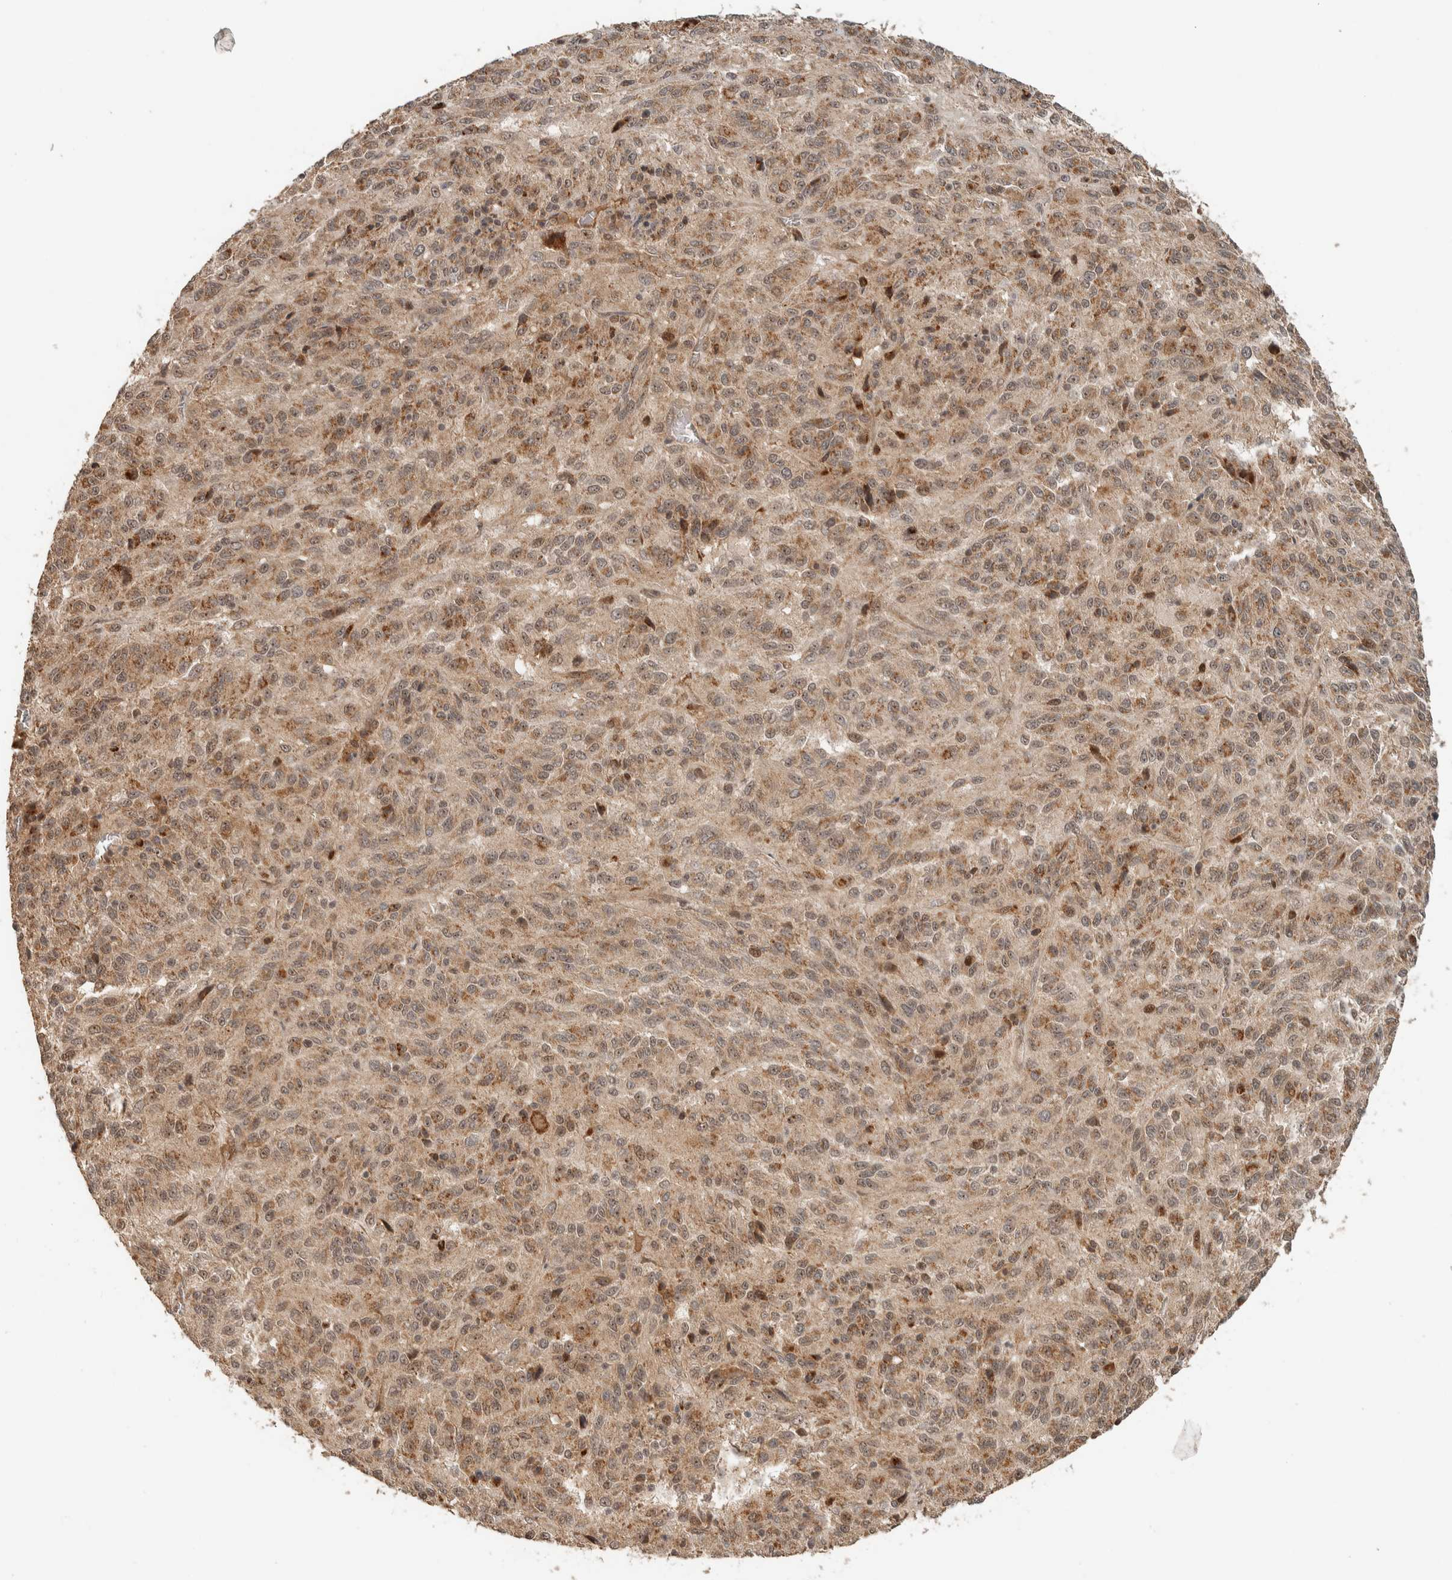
{"staining": {"intensity": "moderate", "quantity": ">75%", "location": "cytoplasmic/membranous"}, "tissue": "melanoma", "cell_type": "Tumor cells", "image_type": "cancer", "snomed": [{"axis": "morphology", "description": "Malignant melanoma, Metastatic site"}, {"axis": "topography", "description": "Lung"}], "caption": "Immunohistochemistry histopathology image of melanoma stained for a protein (brown), which exhibits medium levels of moderate cytoplasmic/membranous positivity in about >75% of tumor cells.", "gene": "ZBTB2", "patient": {"sex": "male", "age": 64}}